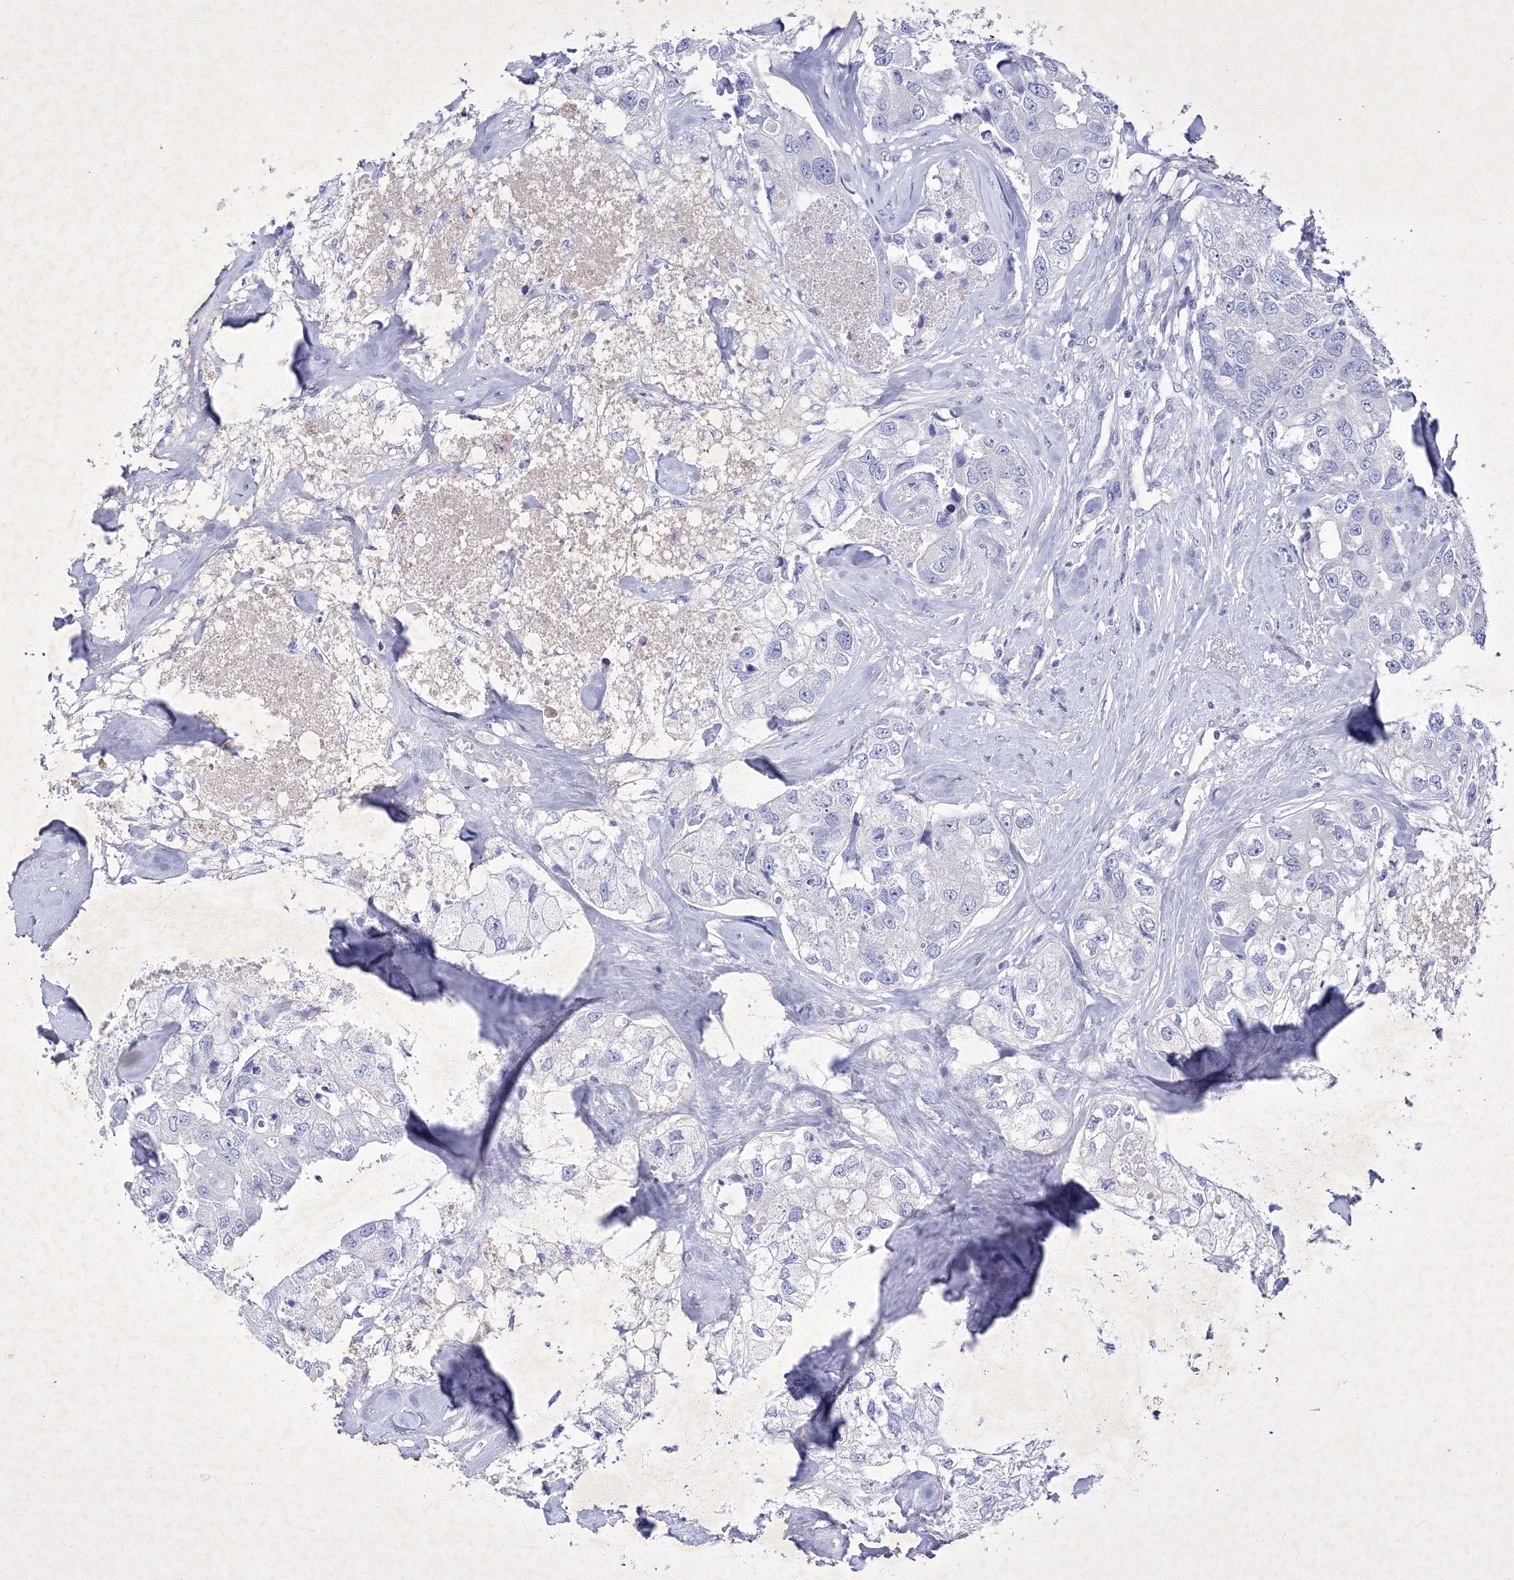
{"staining": {"intensity": "negative", "quantity": "none", "location": "none"}, "tissue": "breast cancer", "cell_type": "Tumor cells", "image_type": "cancer", "snomed": [{"axis": "morphology", "description": "Duct carcinoma"}, {"axis": "topography", "description": "Breast"}], "caption": "A high-resolution histopathology image shows immunohistochemistry staining of breast invasive ductal carcinoma, which reveals no significant staining in tumor cells.", "gene": "GPN1", "patient": {"sex": "female", "age": 62}}